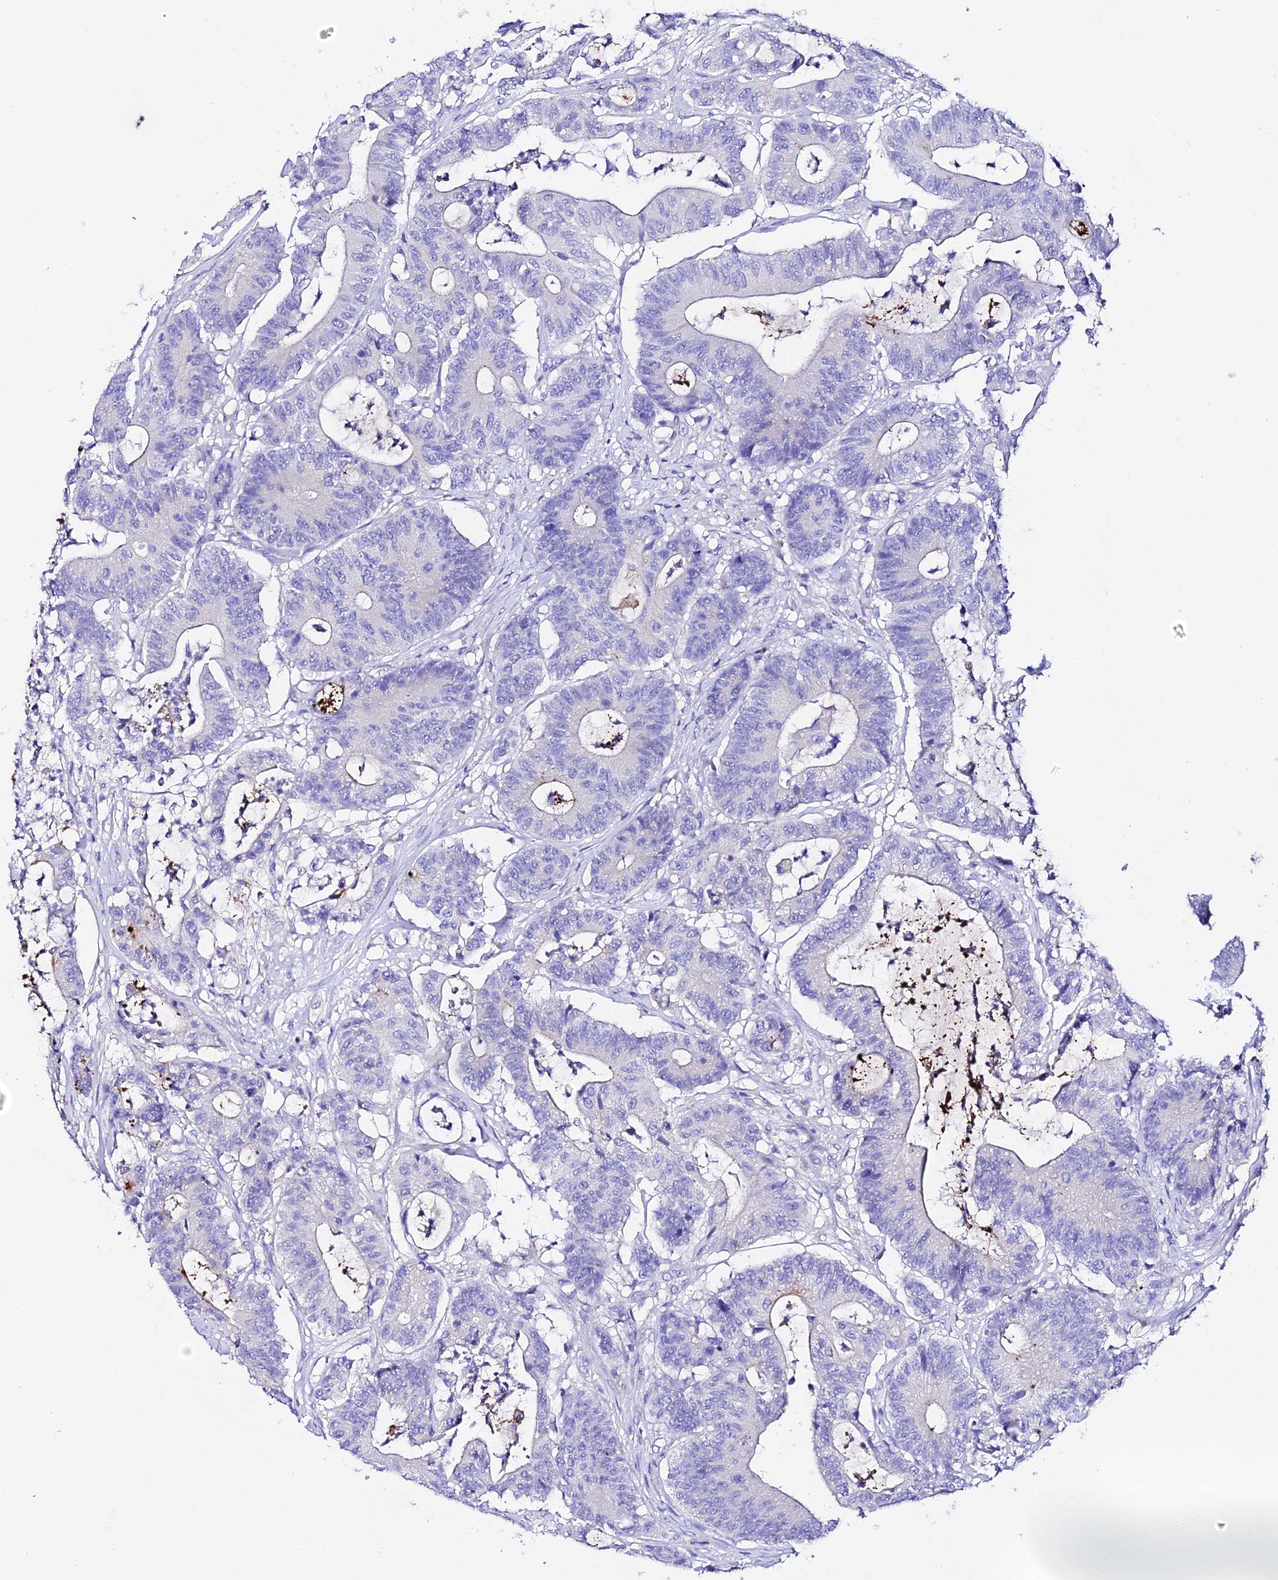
{"staining": {"intensity": "negative", "quantity": "none", "location": "none"}, "tissue": "colorectal cancer", "cell_type": "Tumor cells", "image_type": "cancer", "snomed": [{"axis": "morphology", "description": "Adenocarcinoma, NOS"}, {"axis": "topography", "description": "Colon"}], "caption": "Colorectal cancer (adenocarcinoma) stained for a protein using IHC shows no staining tumor cells.", "gene": "TMEM117", "patient": {"sex": "female", "age": 84}}